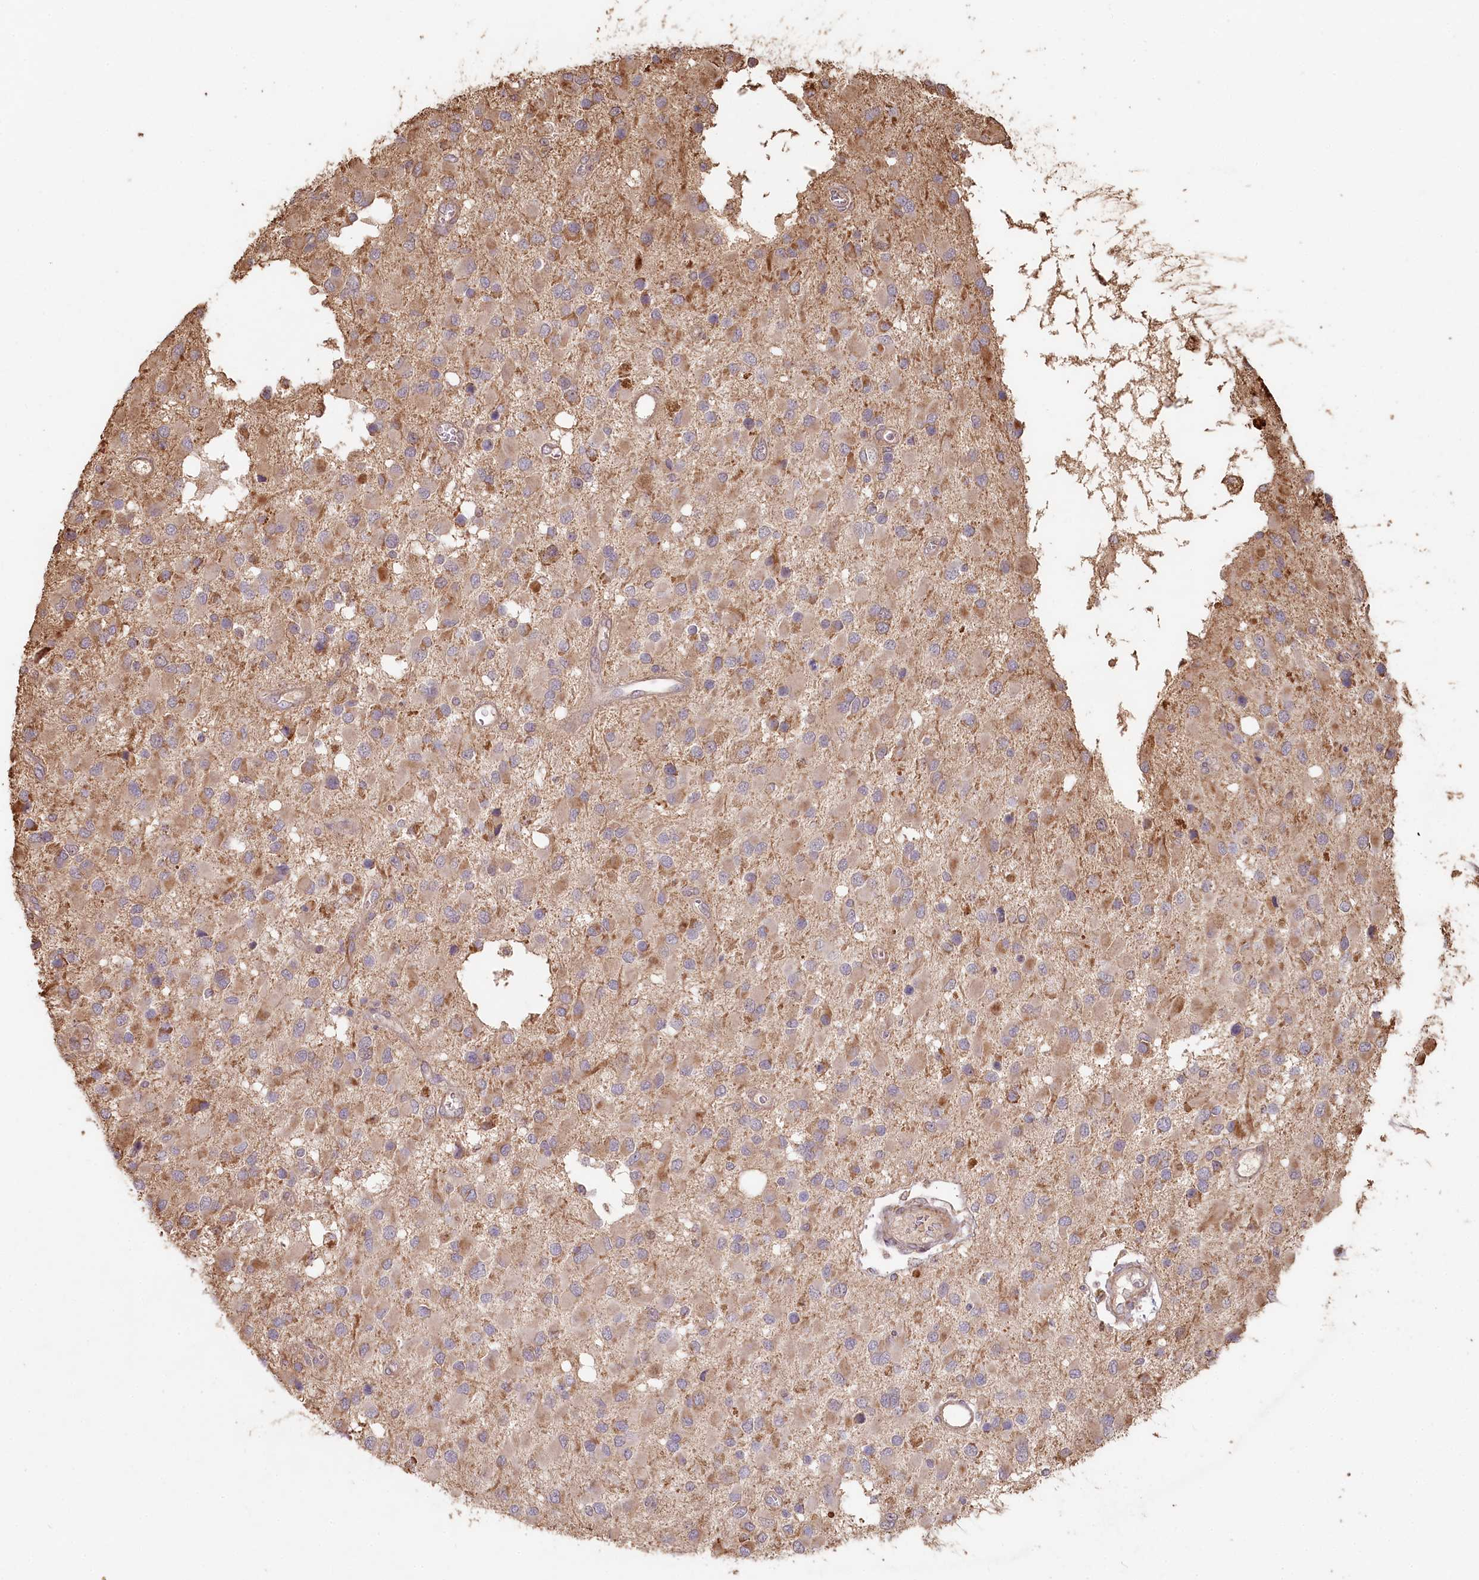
{"staining": {"intensity": "moderate", "quantity": "<25%", "location": "cytoplasmic/membranous"}, "tissue": "glioma", "cell_type": "Tumor cells", "image_type": "cancer", "snomed": [{"axis": "morphology", "description": "Glioma, malignant, High grade"}, {"axis": "topography", "description": "Brain"}], "caption": "Glioma stained with immunohistochemistry (IHC) displays moderate cytoplasmic/membranous staining in about <25% of tumor cells. (DAB (3,3'-diaminobenzidine) IHC with brightfield microscopy, high magnification).", "gene": "HAL", "patient": {"sex": "male", "age": 53}}